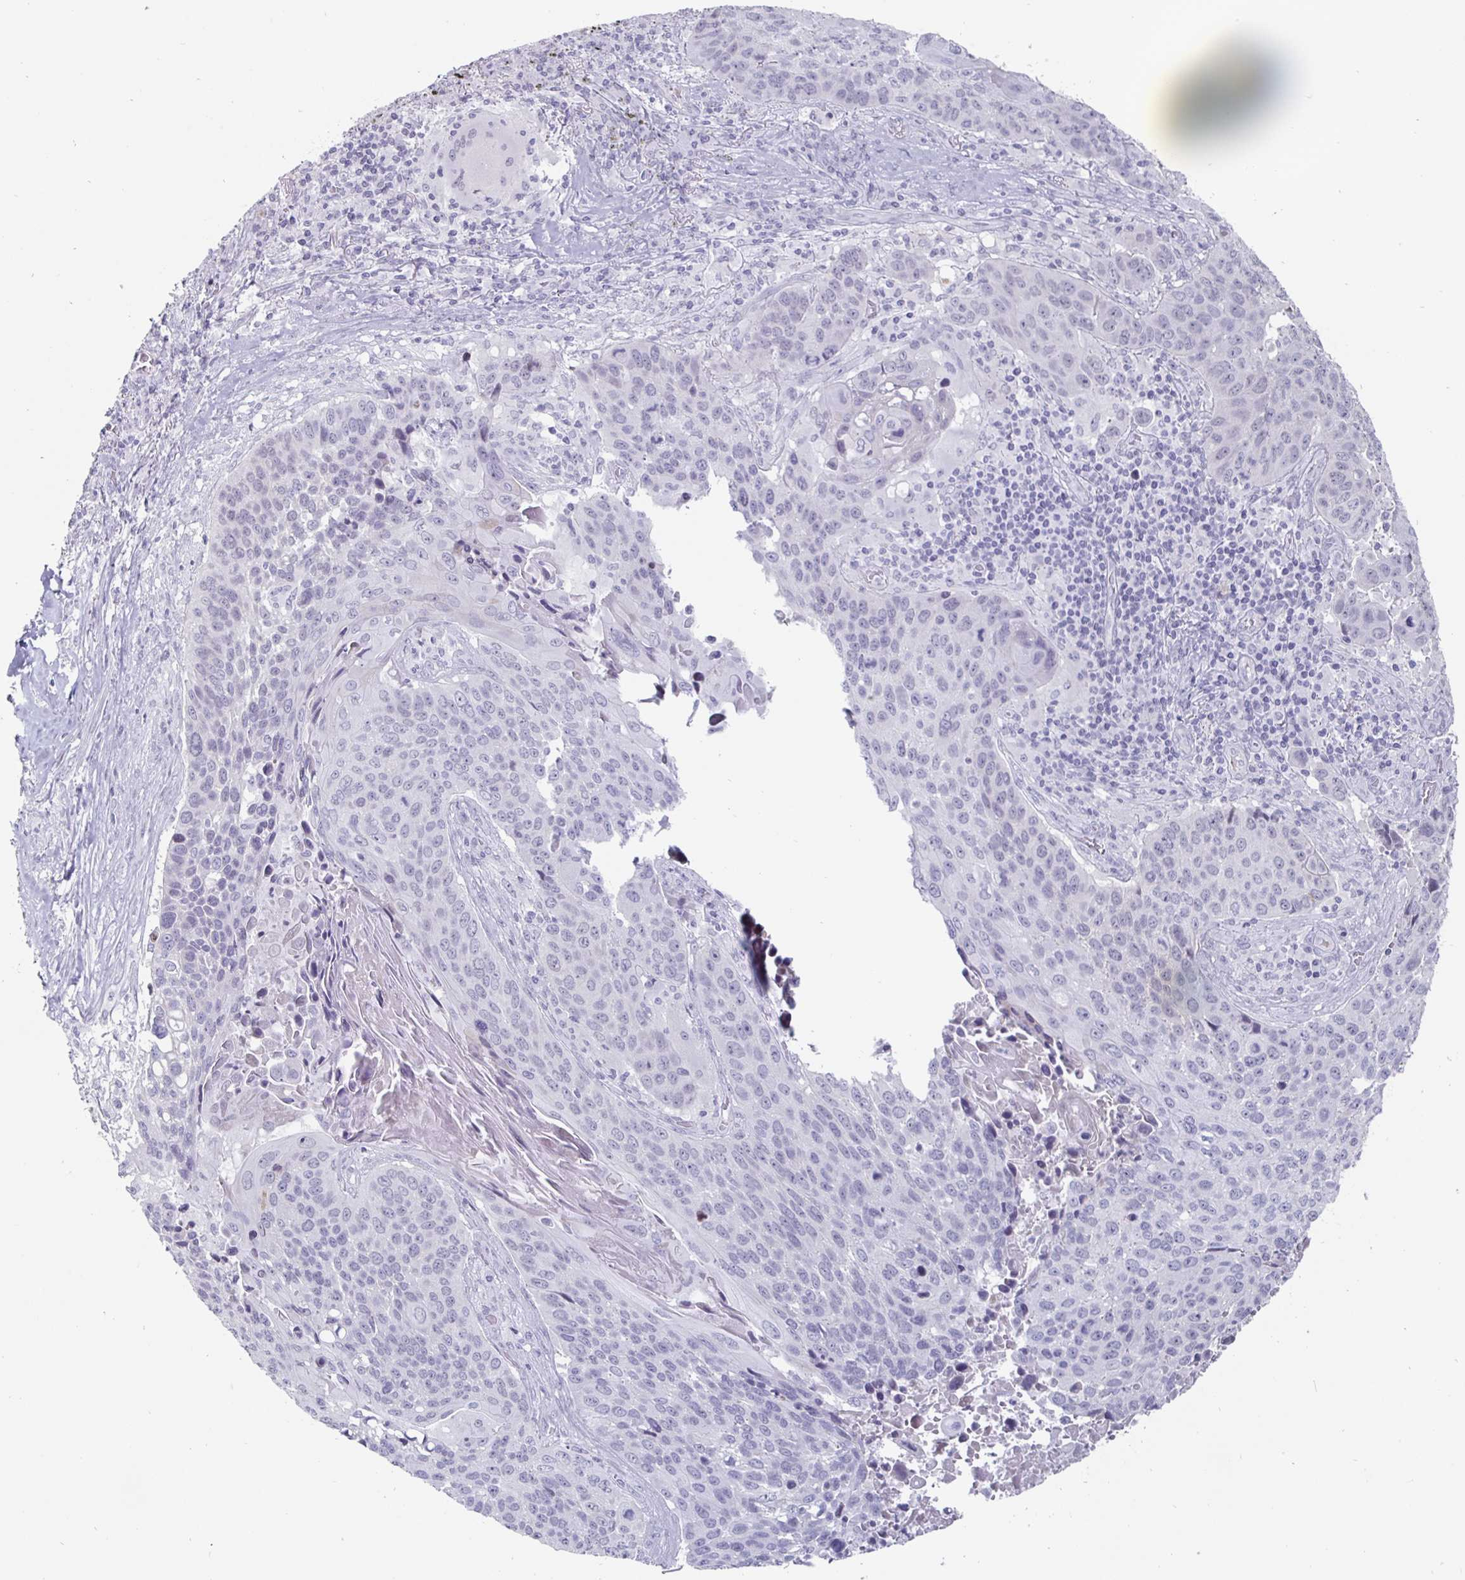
{"staining": {"intensity": "negative", "quantity": "none", "location": "none"}, "tissue": "lung cancer", "cell_type": "Tumor cells", "image_type": "cancer", "snomed": [{"axis": "morphology", "description": "Squamous cell carcinoma, NOS"}, {"axis": "topography", "description": "Lung"}], "caption": "A high-resolution image shows immunohistochemistry staining of lung squamous cell carcinoma, which exhibits no significant expression in tumor cells.", "gene": "OOSP2", "patient": {"sex": "male", "age": 68}}